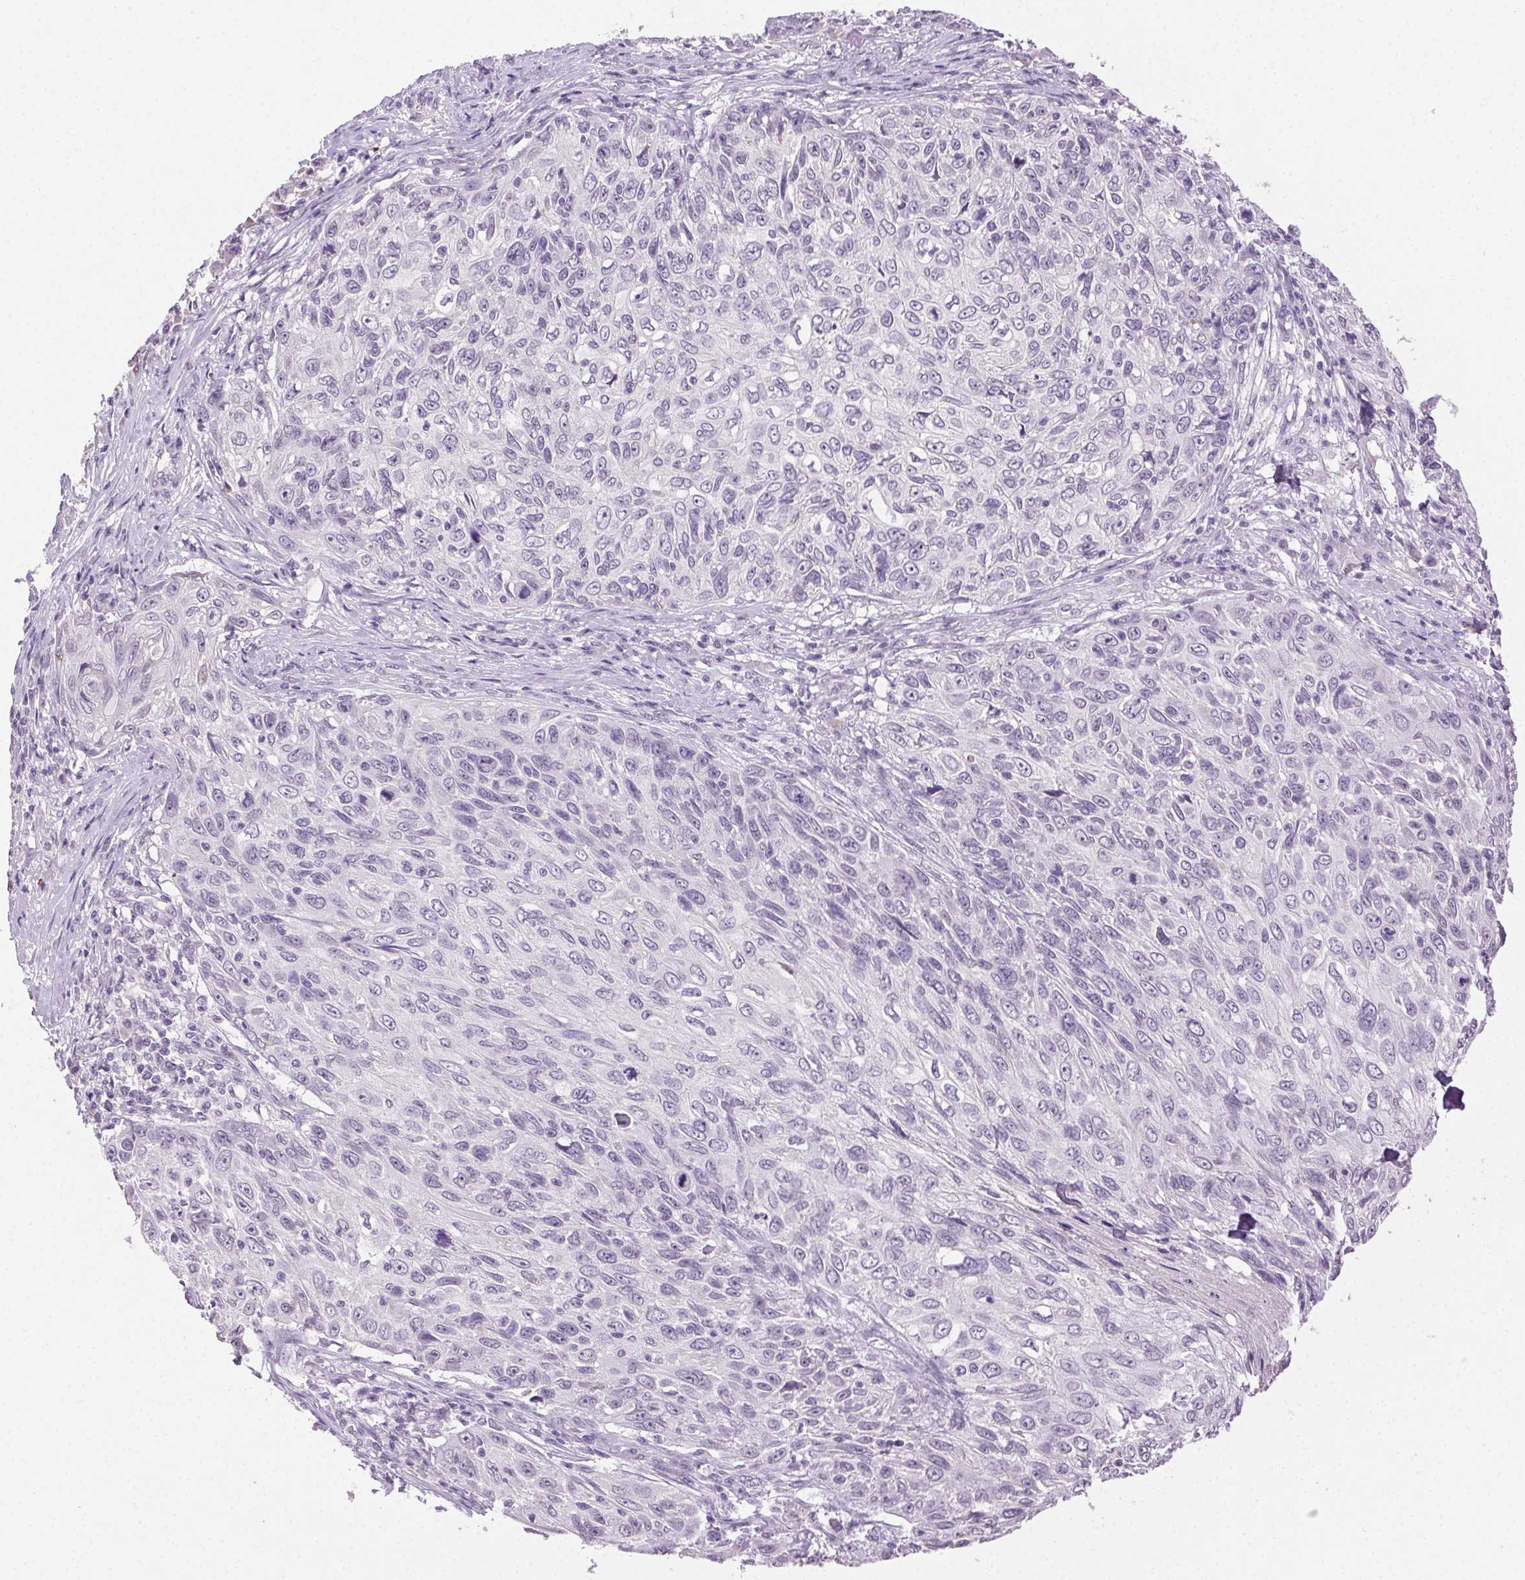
{"staining": {"intensity": "negative", "quantity": "none", "location": "none"}, "tissue": "skin cancer", "cell_type": "Tumor cells", "image_type": "cancer", "snomed": [{"axis": "morphology", "description": "Squamous cell carcinoma, NOS"}, {"axis": "topography", "description": "Skin"}], "caption": "IHC of human skin cancer shows no positivity in tumor cells. Brightfield microscopy of IHC stained with DAB (brown) and hematoxylin (blue), captured at high magnification.", "gene": "CLDN10", "patient": {"sex": "male", "age": 92}}